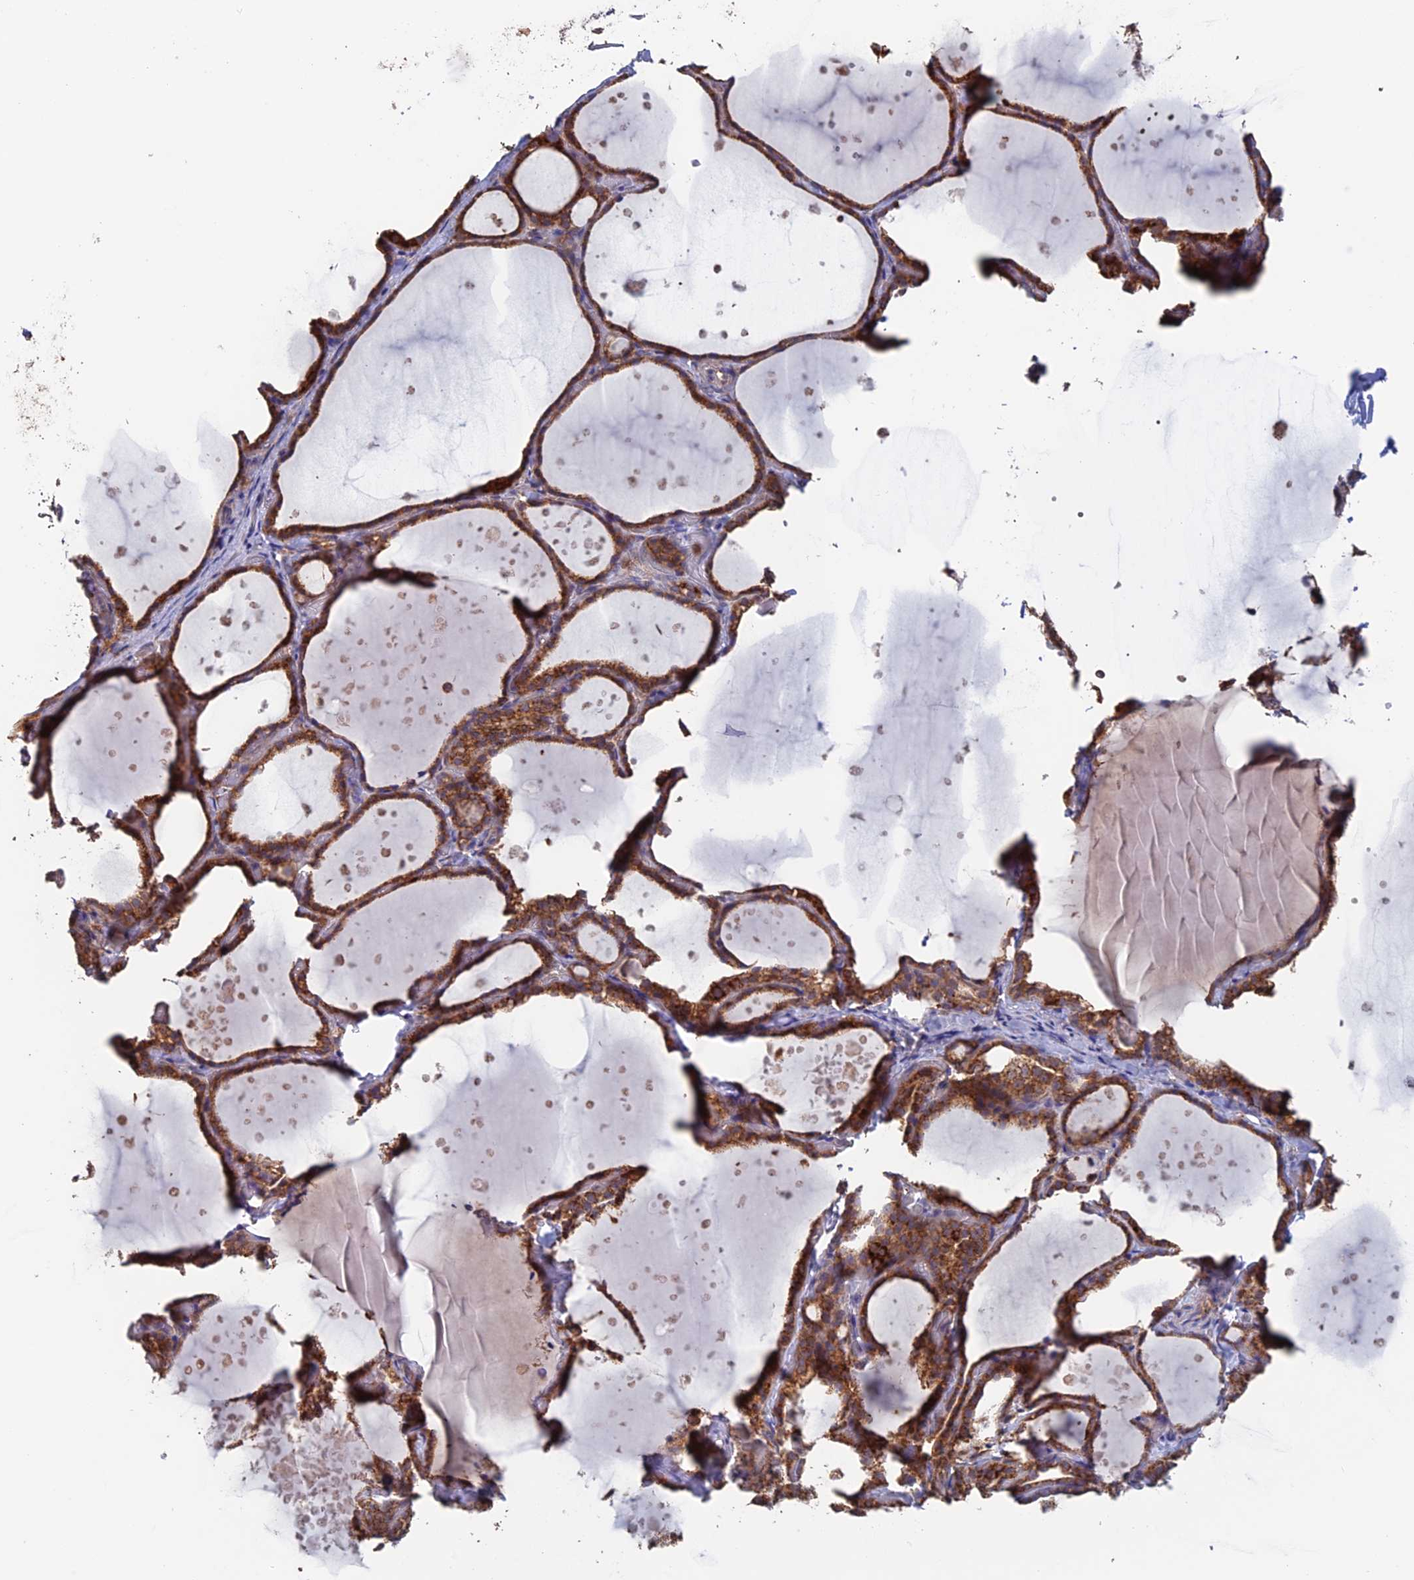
{"staining": {"intensity": "strong", "quantity": ">75%", "location": "cytoplasmic/membranous"}, "tissue": "thyroid gland", "cell_type": "Glandular cells", "image_type": "normal", "snomed": [{"axis": "morphology", "description": "Normal tissue, NOS"}, {"axis": "topography", "description": "Thyroid gland"}], "caption": "DAB (3,3'-diaminobenzidine) immunohistochemical staining of benign human thyroid gland displays strong cytoplasmic/membranous protein expression in approximately >75% of glandular cells.", "gene": "DTYMK", "patient": {"sex": "female", "age": 44}}